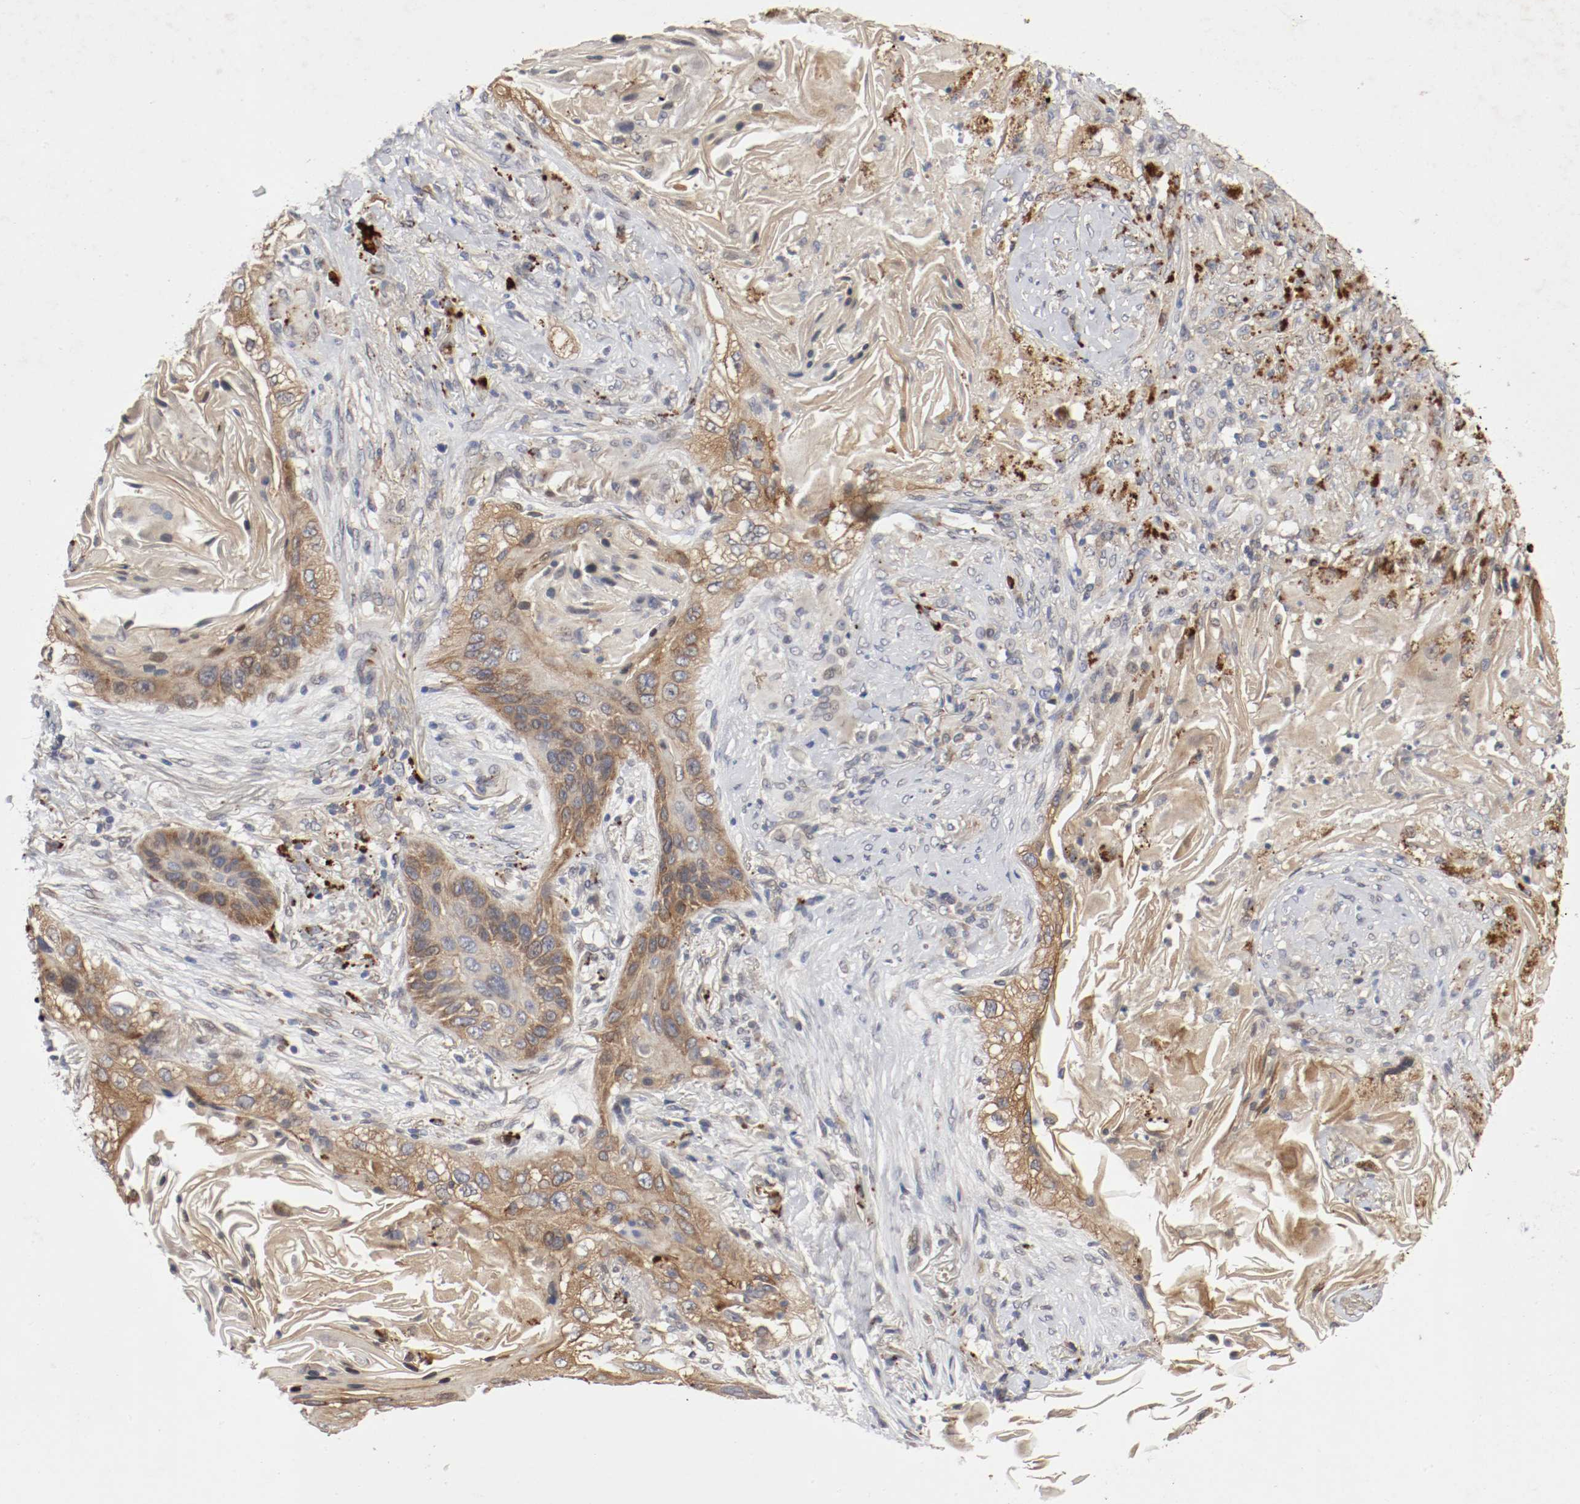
{"staining": {"intensity": "moderate", "quantity": ">75%", "location": "cytoplasmic/membranous"}, "tissue": "lung cancer", "cell_type": "Tumor cells", "image_type": "cancer", "snomed": [{"axis": "morphology", "description": "Squamous cell carcinoma, NOS"}, {"axis": "topography", "description": "Lung"}], "caption": "Moderate cytoplasmic/membranous staining is appreciated in about >75% of tumor cells in squamous cell carcinoma (lung). (IHC, brightfield microscopy, high magnification).", "gene": "REN", "patient": {"sex": "female", "age": 67}}